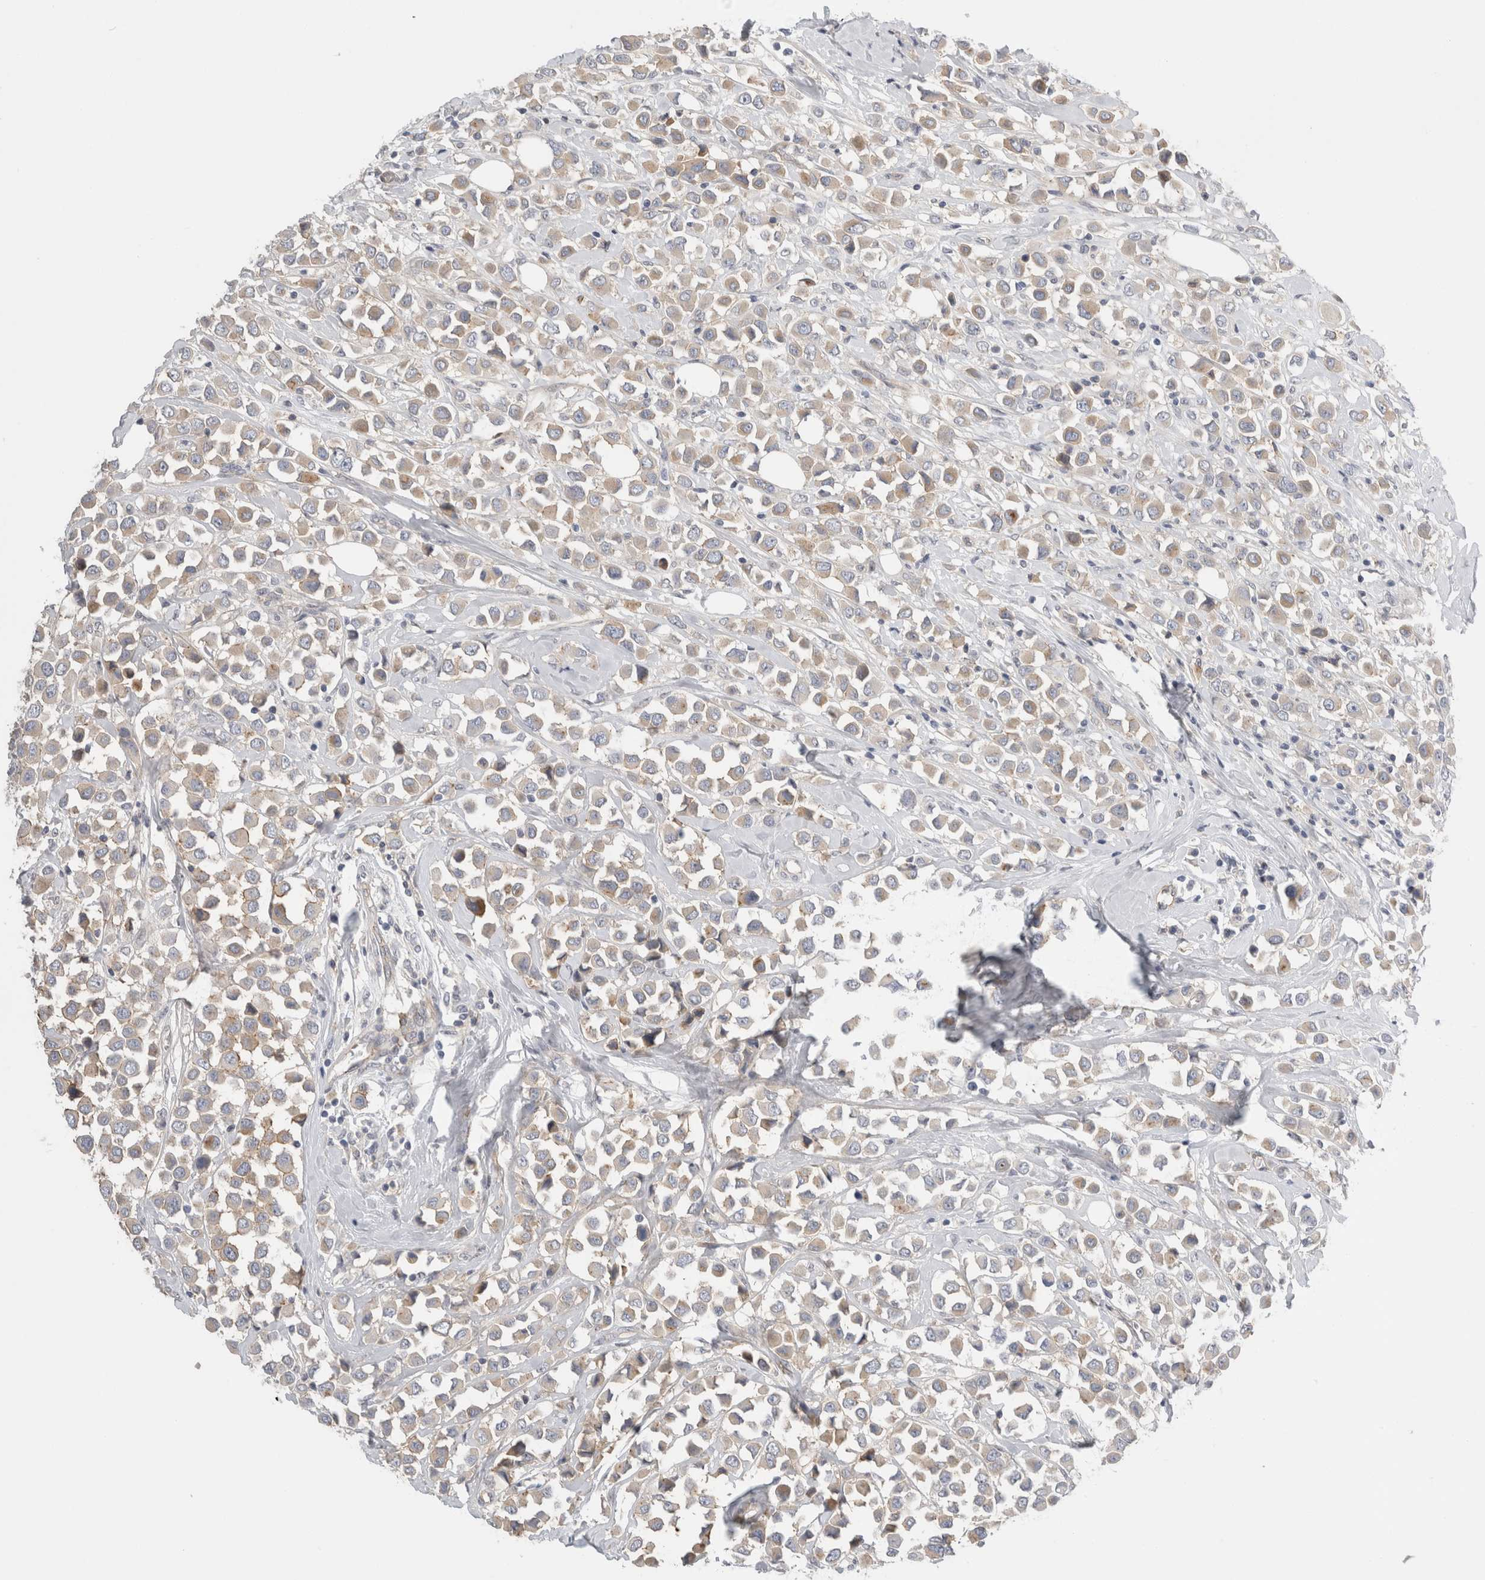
{"staining": {"intensity": "weak", "quantity": ">75%", "location": "cytoplasmic/membranous"}, "tissue": "breast cancer", "cell_type": "Tumor cells", "image_type": "cancer", "snomed": [{"axis": "morphology", "description": "Duct carcinoma"}, {"axis": "topography", "description": "Breast"}], "caption": "Immunohistochemical staining of human breast cancer reveals low levels of weak cytoplasmic/membranous protein positivity in about >75% of tumor cells. Using DAB (brown) and hematoxylin (blue) stains, captured at high magnification using brightfield microscopy.", "gene": "VANGL1", "patient": {"sex": "female", "age": 61}}